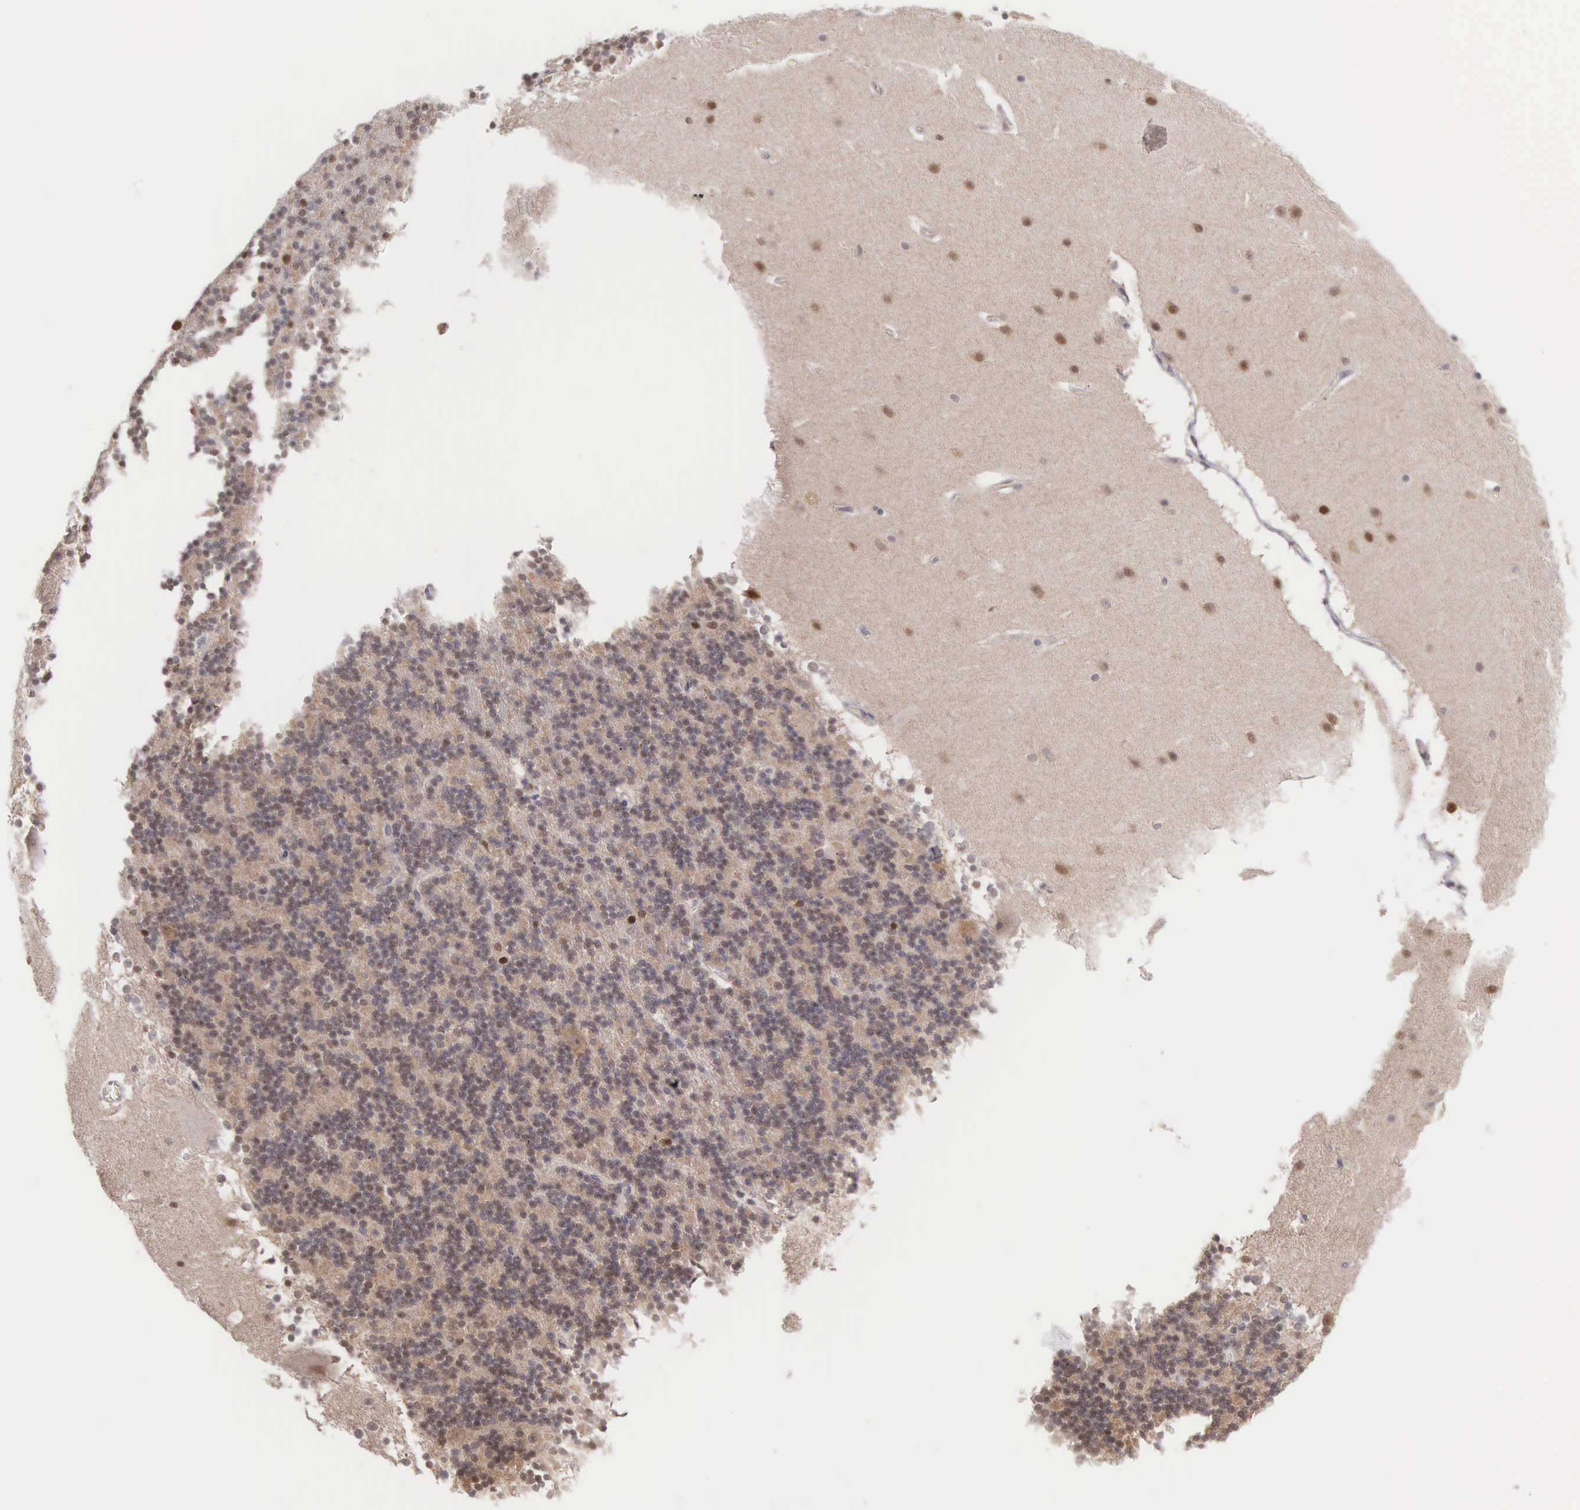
{"staining": {"intensity": "moderate", "quantity": "25%-75%", "location": "nuclear"}, "tissue": "cerebellum", "cell_type": "Cells in granular layer", "image_type": "normal", "snomed": [{"axis": "morphology", "description": "Normal tissue, NOS"}, {"axis": "topography", "description": "Cerebellum"}], "caption": "A brown stain shows moderate nuclear expression of a protein in cells in granular layer of benign cerebellum.", "gene": "GRK3", "patient": {"sex": "female", "age": 19}}